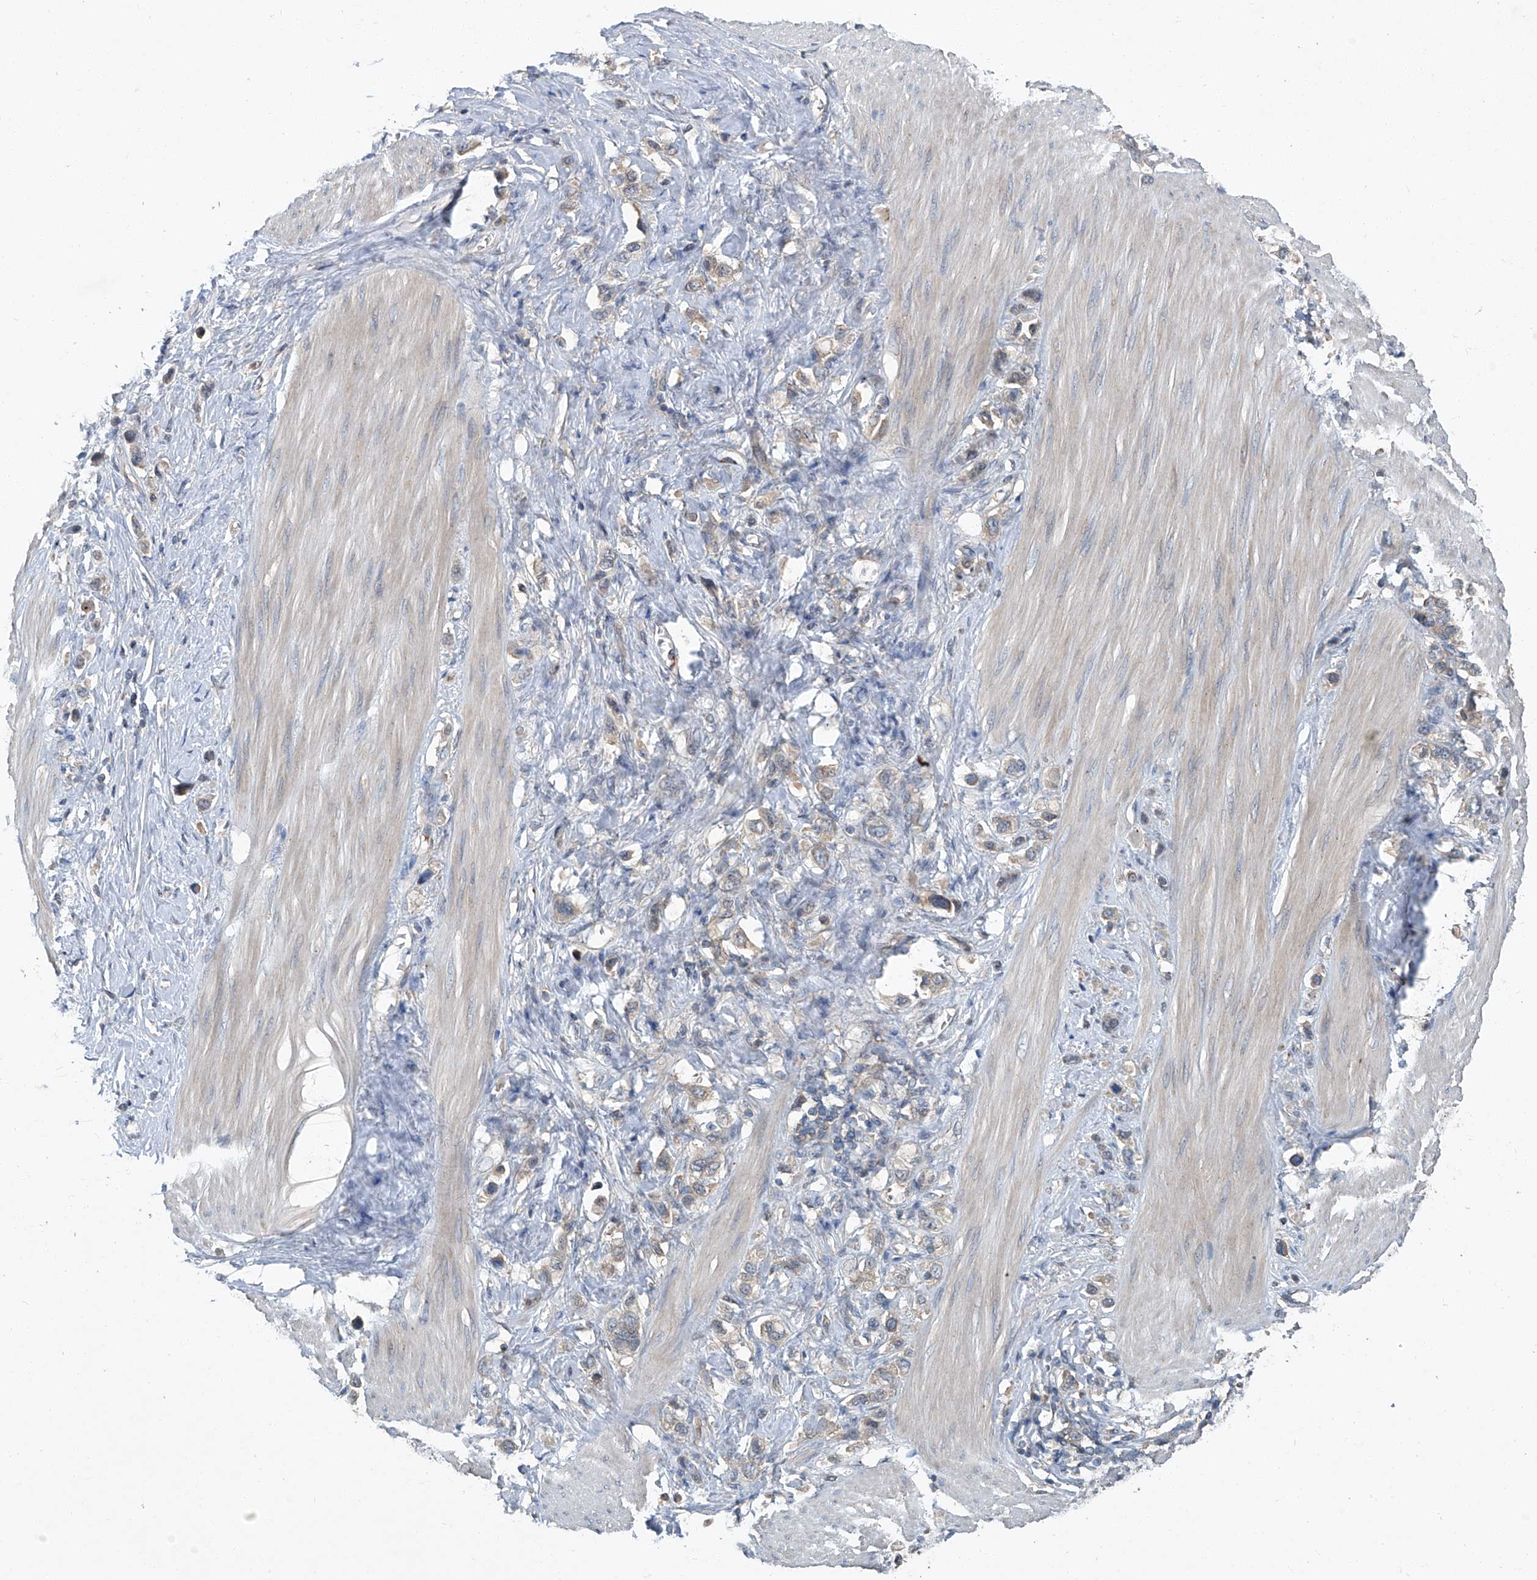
{"staining": {"intensity": "weak", "quantity": "25%-75%", "location": "cytoplasmic/membranous"}, "tissue": "stomach cancer", "cell_type": "Tumor cells", "image_type": "cancer", "snomed": [{"axis": "morphology", "description": "Adenocarcinoma, NOS"}, {"axis": "topography", "description": "Stomach"}], "caption": "Protein expression analysis of human adenocarcinoma (stomach) reveals weak cytoplasmic/membranous positivity in about 25%-75% of tumor cells. (IHC, brightfield microscopy, high magnification).", "gene": "ANKRD34A", "patient": {"sex": "female", "age": 65}}